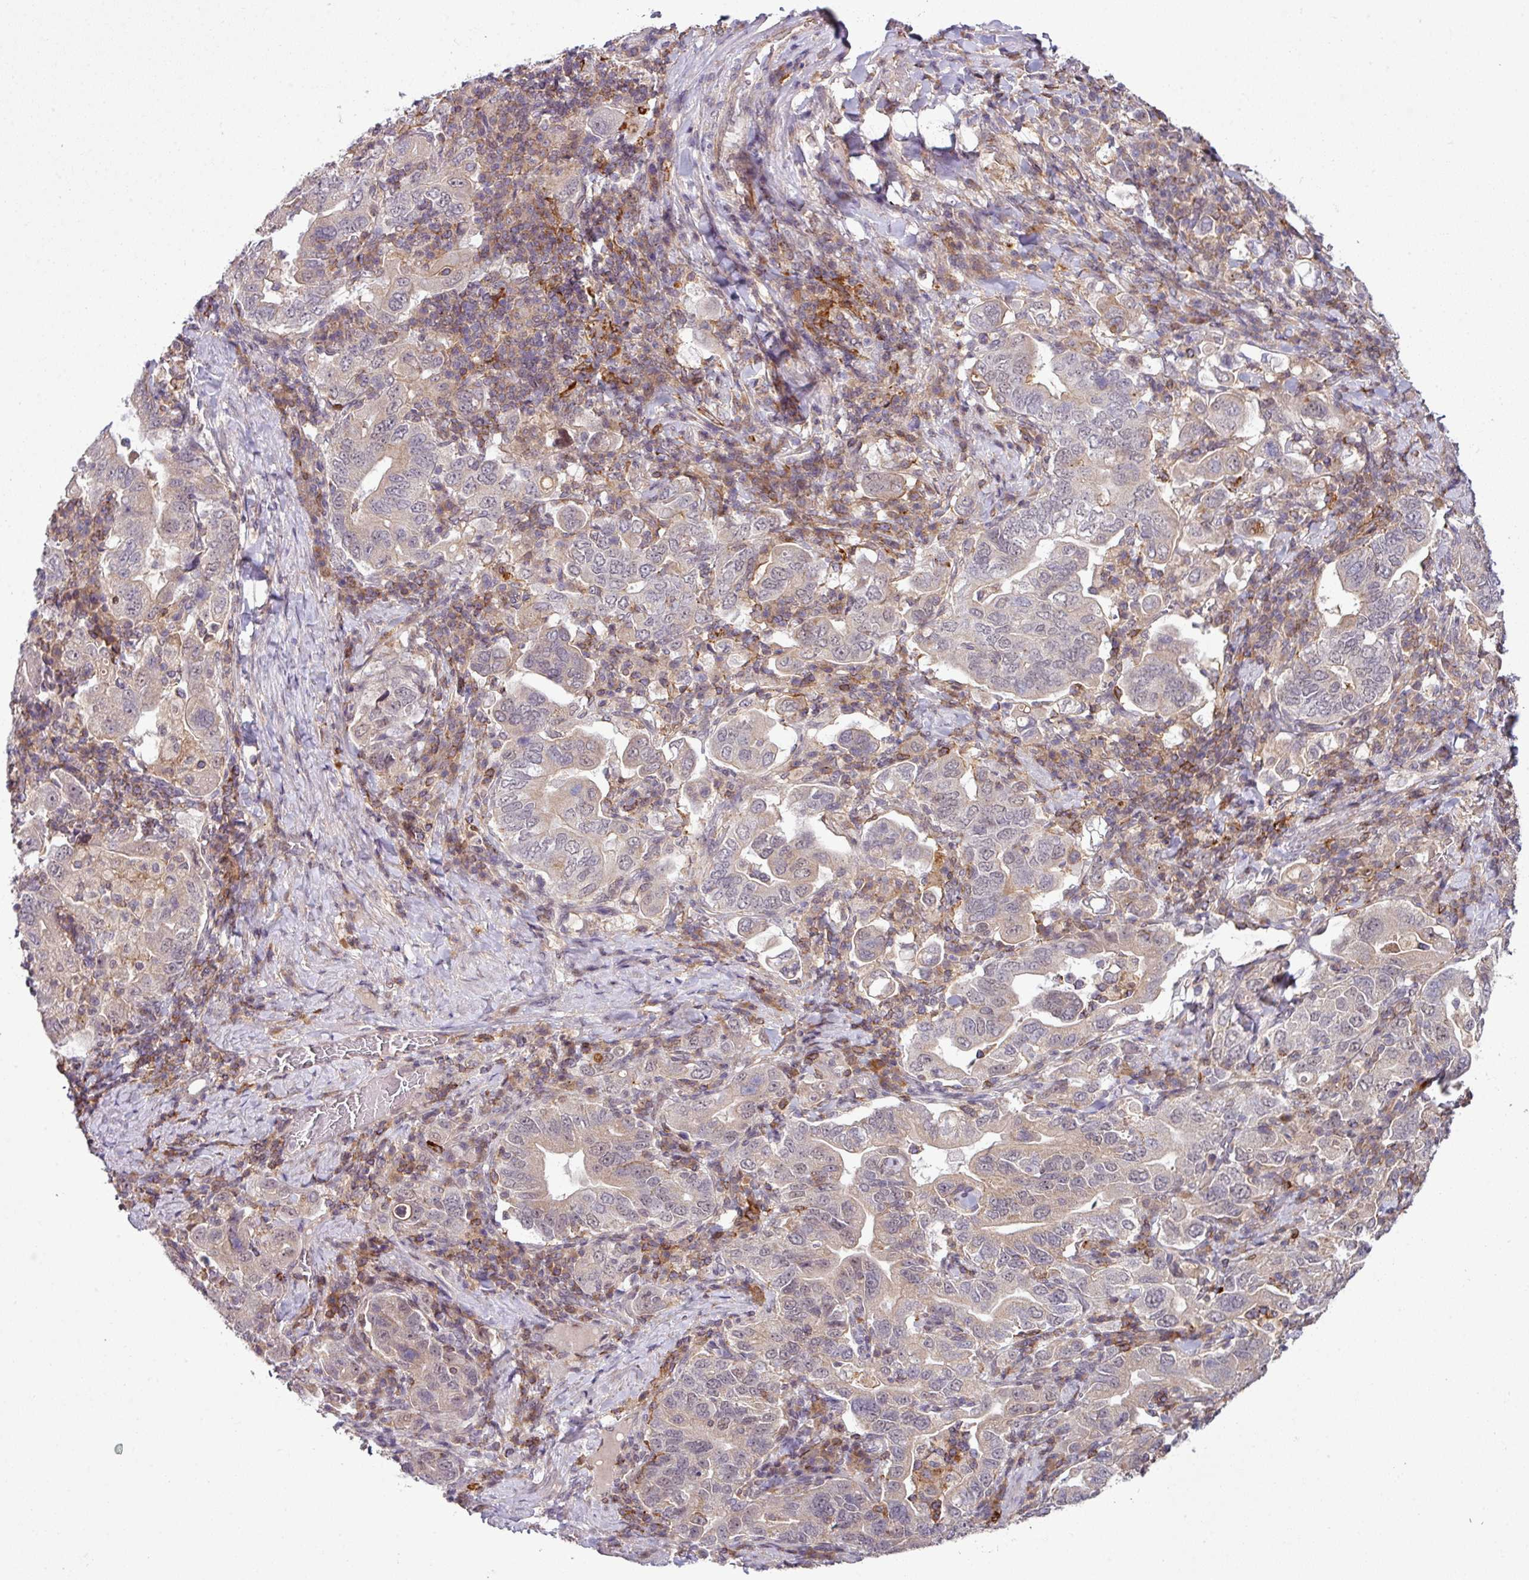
{"staining": {"intensity": "weak", "quantity": "<25%", "location": "cytoplasmic/membranous"}, "tissue": "stomach cancer", "cell_type": "Tumor cells", "image_type": "cancer", "snomed": [{"axis": "morphology", "description": "Adenocarcinoma, NOS"}, {"axis": "topography", "description": "Stomach, upper"}, {"axis": "topography", "description": "Stomach"}], "caption": "The image exhibits no staining of tumor cells in stomach adenocarcinoma. (Brightfield microscopy of DAB (3,3'-diaminobenzidine) IHC at high magnification).", "gene": "ZC2HC1C", "patient": {"sex": "male", "age": 62}}